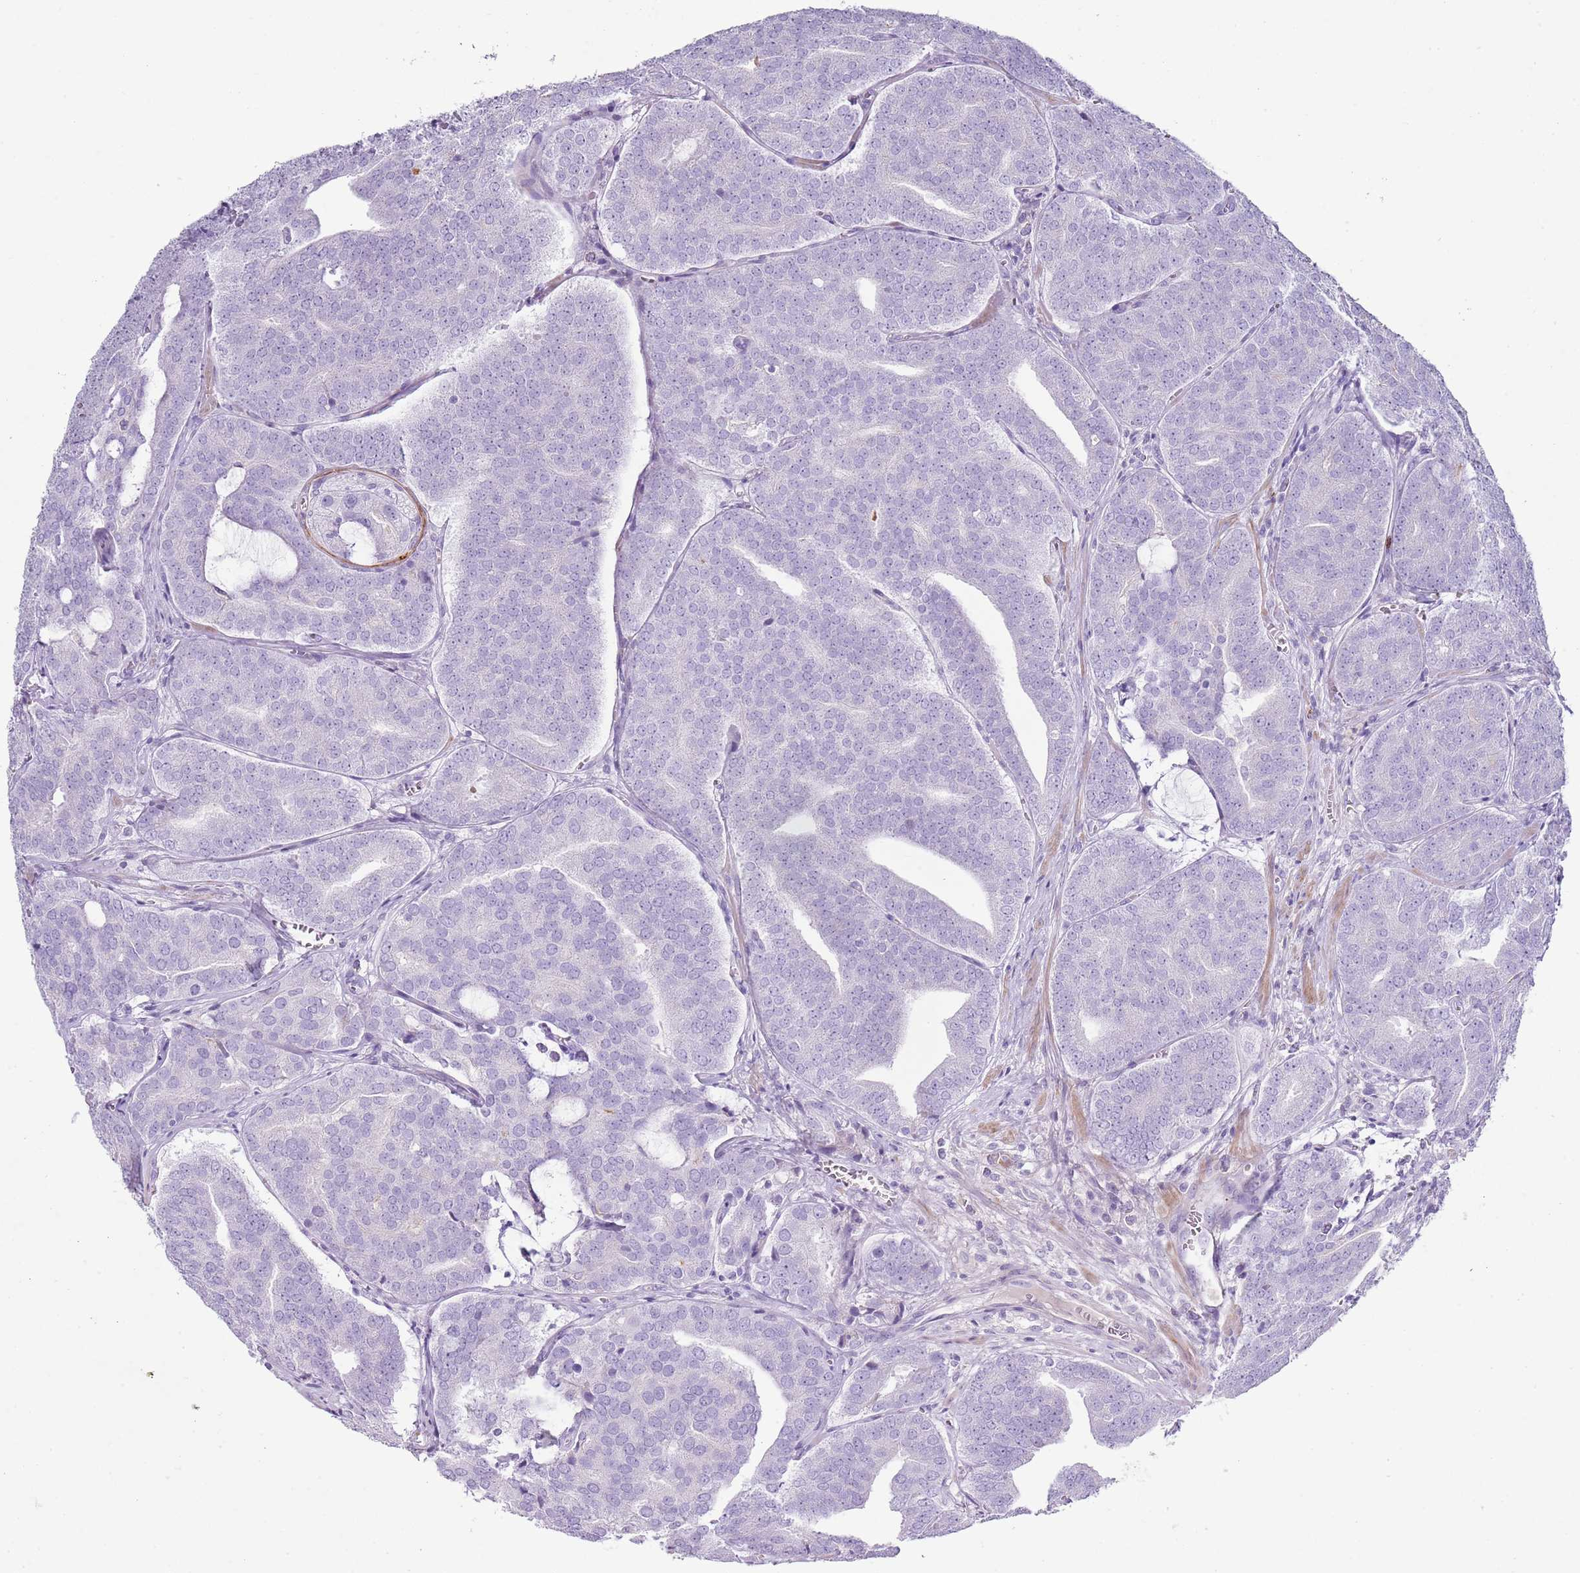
{"staining": {"intensity": "negative", "quantity": "none", "location": "none"}, "tissue": "prostate cancer", "cell_type": "Tumor cells", "image_type": "cancer", "snomed": [{"axis": "morphology", "description": "Adenocarcinoma, High grade"}, {"axis": "topography", "description": "Prostate"}], "caption": "Human high-grade adenocarcinoma (prostate) stained for a protein using immunohistochemistry exhibits no staining in tumor cells.", "gene": "CD177", "patient": {"sex": "male", "age": 55}}